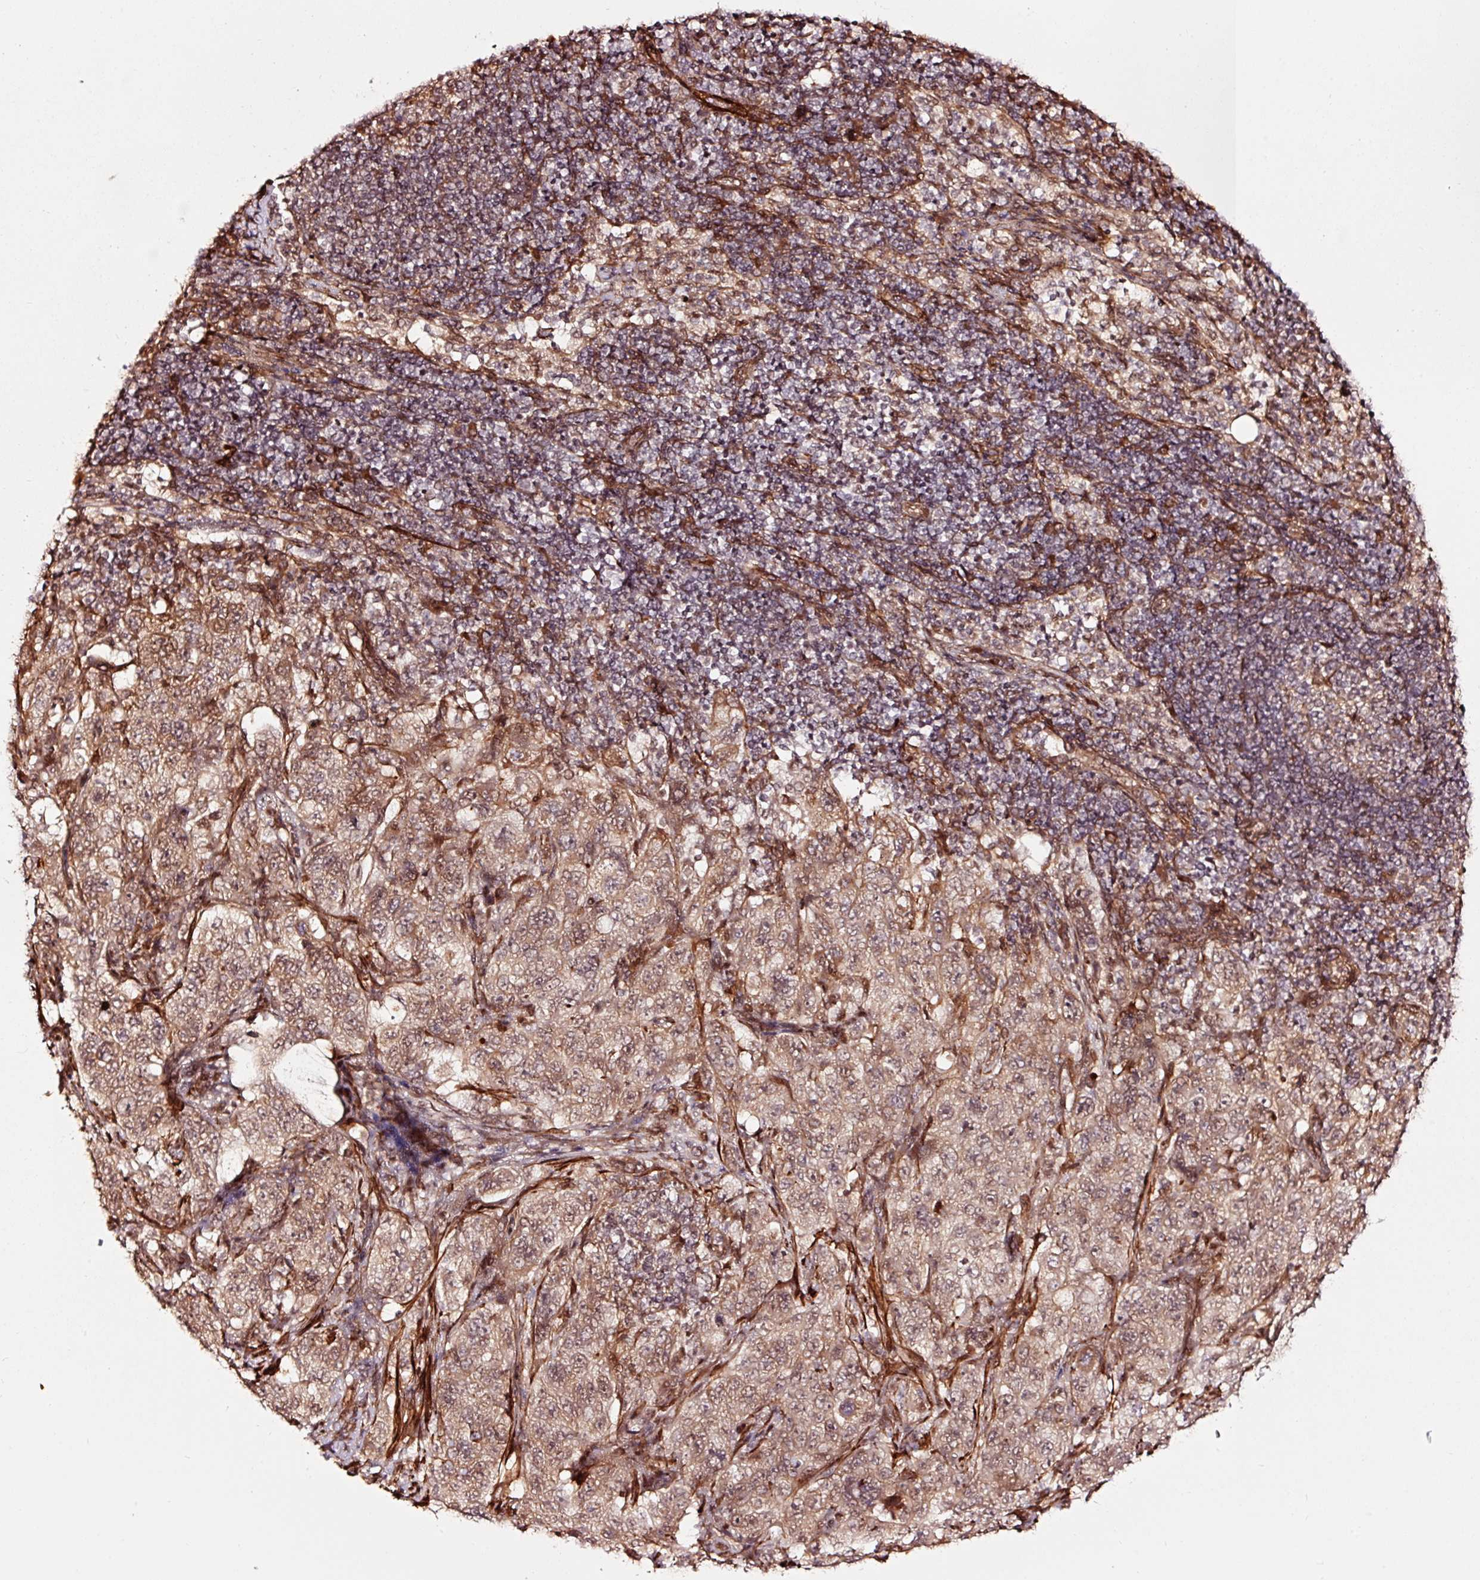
{"staining": {"intensity": "moderate", "quantity": ">75%", "location": "cytoplasmic/membranous,nuclear"}, "tissue": "pancreatic cancer", "cell_type": "Tumor cells", "image_type": "cancer", "snomed": [{"axis": "morphology", "description": "Adenocarcinoma, NOS"}, {"axis": "topography", "description": "Pancreas"}], "caption": "Human adenocarcinoma (pancreatic) stained with a protein marker exhibits moderate staining in tumor cells.", "gene": "TPM1", "patient": {"sex": "male", "age": 68}}